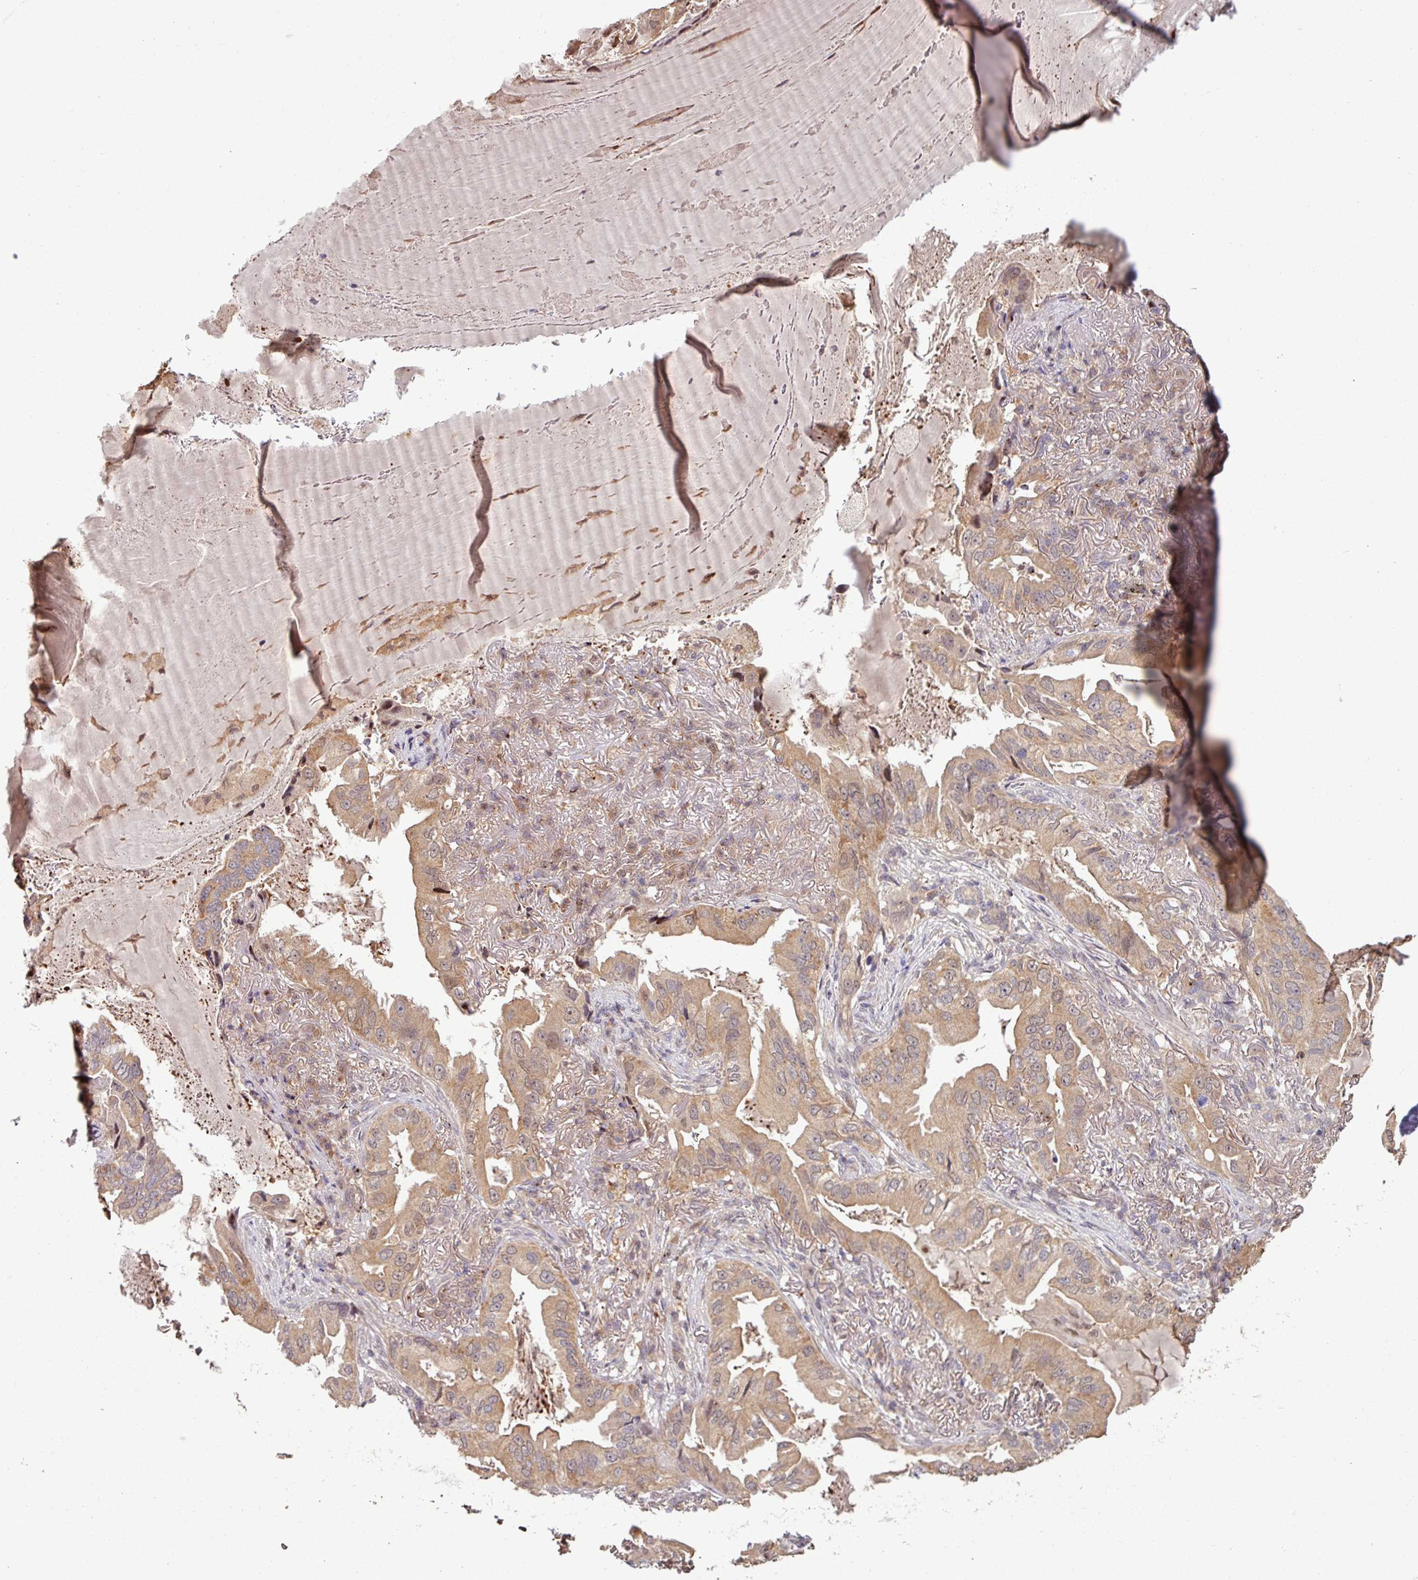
{"staining": {"intensity": "moderate", "quantity": ">75%", "location": "cytoplasmic/membranous,nuclear"}, "tissue": "lung cancer", "cell_type": "Tumor cells", "image_type": "cancer", "snomed": [{"axis": "morphology", "description": "Adenocarcinoma, NOS"}, {"axis": "topography", "description": "Lung"}], "caption": "Lung adenocarcinoma stained with immunohistochemistry reveals moderate cytoplasmic/membranous and nuclear staining in about >75% of tumor cells.", "gene": "OR6B1", "patient": {"sex": "female", "age": 69}}